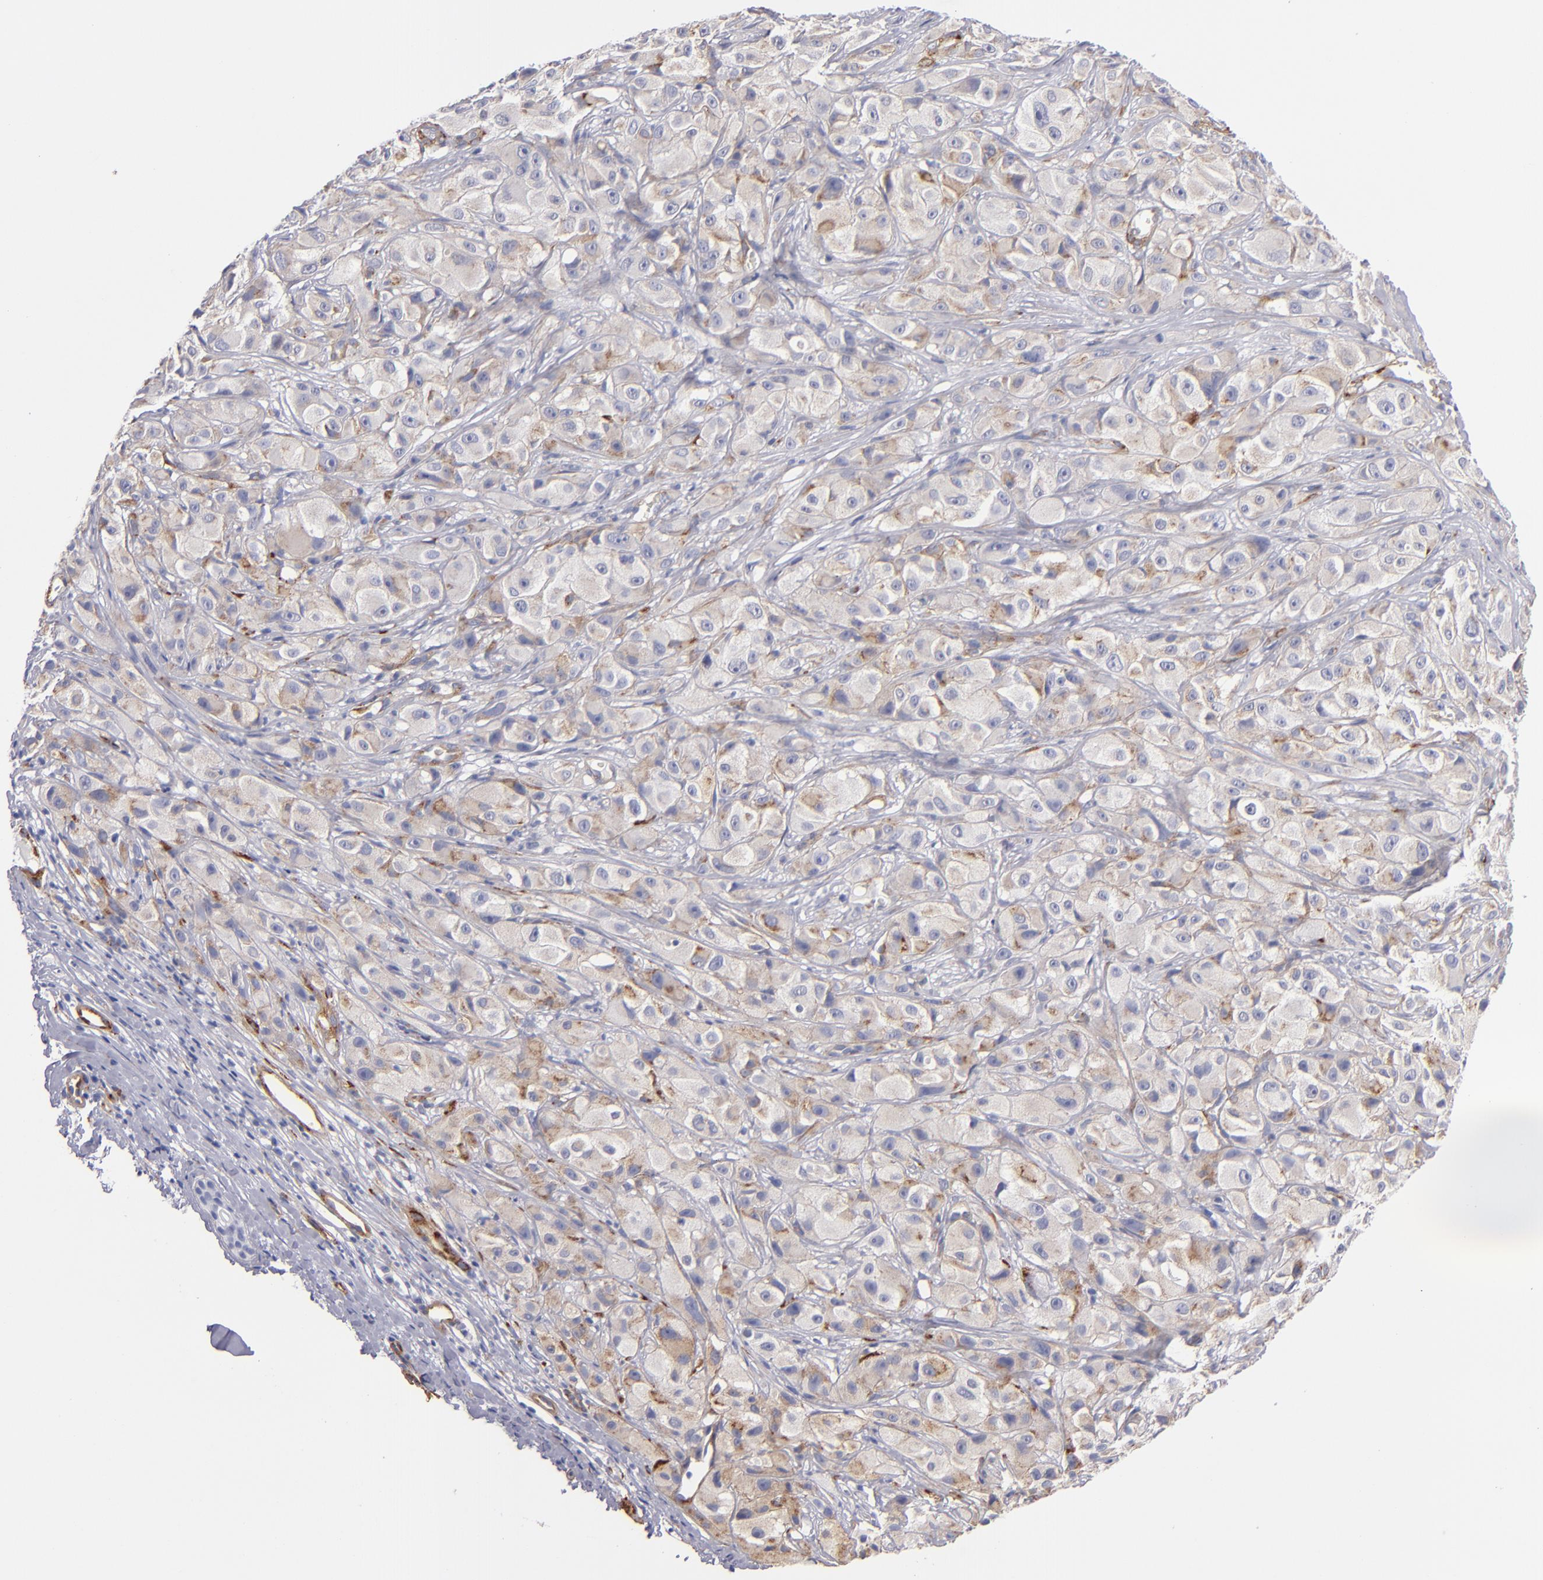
{"staining": {"intensity": "weak", "quantity": ">75%", "location": "cytoplasmic/membranous"}, "tissue": "melanoma", "cell_type": "Tumor cells", "image_type": "cancer", "snomed": [{"axis": "morphology", "description": "Malignant melanoma, NOS"}, {"axis": "topography", "description": "Skin"}], "caption": "Malignant melanoma tissue shows weak cytoplasmic/membranous positivity in about >75% of tumor cells, visualized by immunohistochemistry. (brown staining indicates protein expression, while blue staining denotes nuclei).", "gene": "LAMC1", "patient": {"sex": "male", "age": 56}}